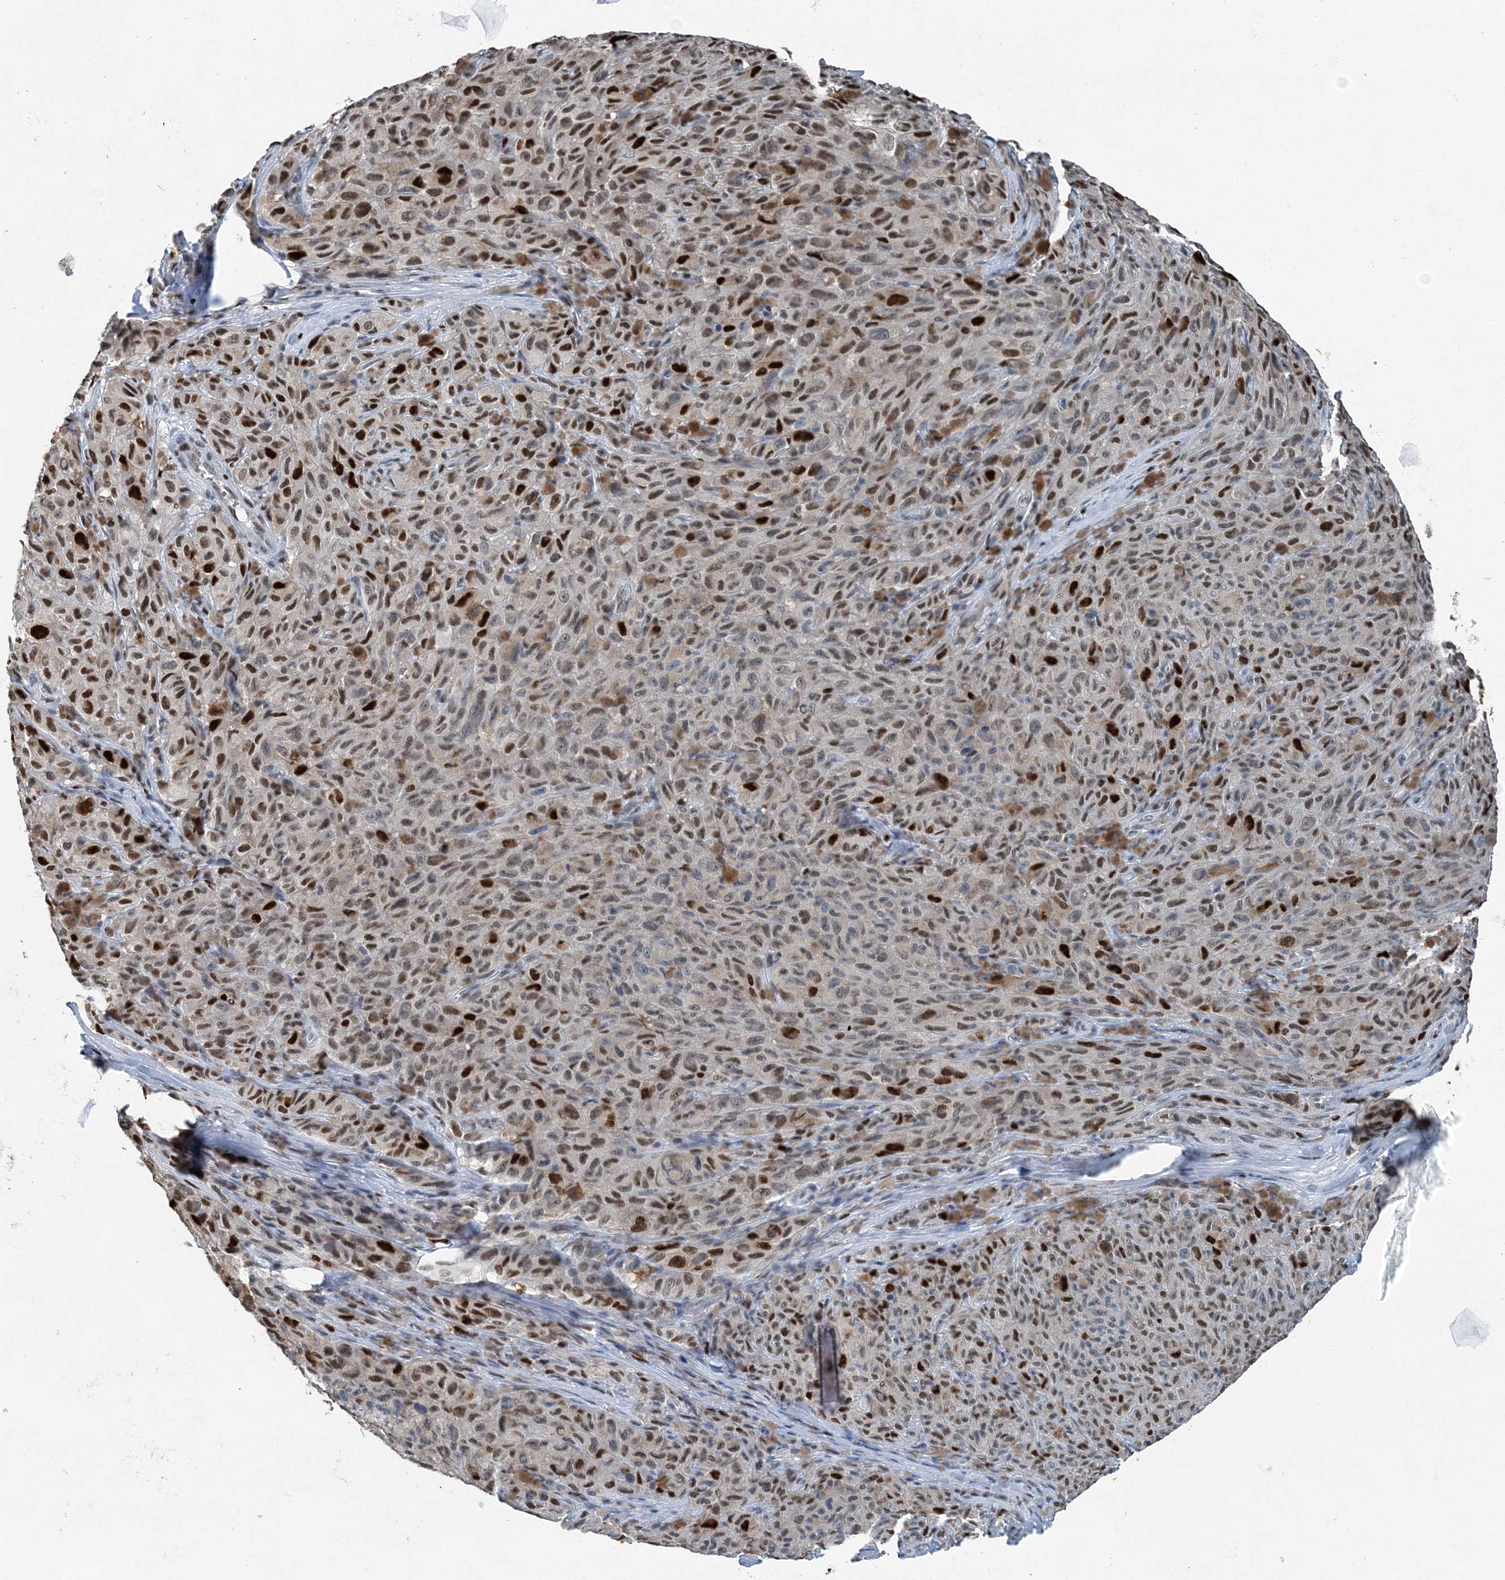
{"staining": {"intensity": "moderate", "quantity": "25%-75%", "location": "nuclear"}, "tissue": "melanoma", "cell_type": "Tumor cells", "image_type": "cancer", "snomed": [{"axis": "morphology", "description": "Malignant melanoma, NOS"}, {"axis": "topography", "description": "Skin"}], "caption": "Immunohistochemistry of malignant melanoma demonstrates medium levels of moderate nuclear positivity in approximately 25%-75% of tumor cells.", "gene": "HAT1", "patient": {"sex": "female", "age": 82}}